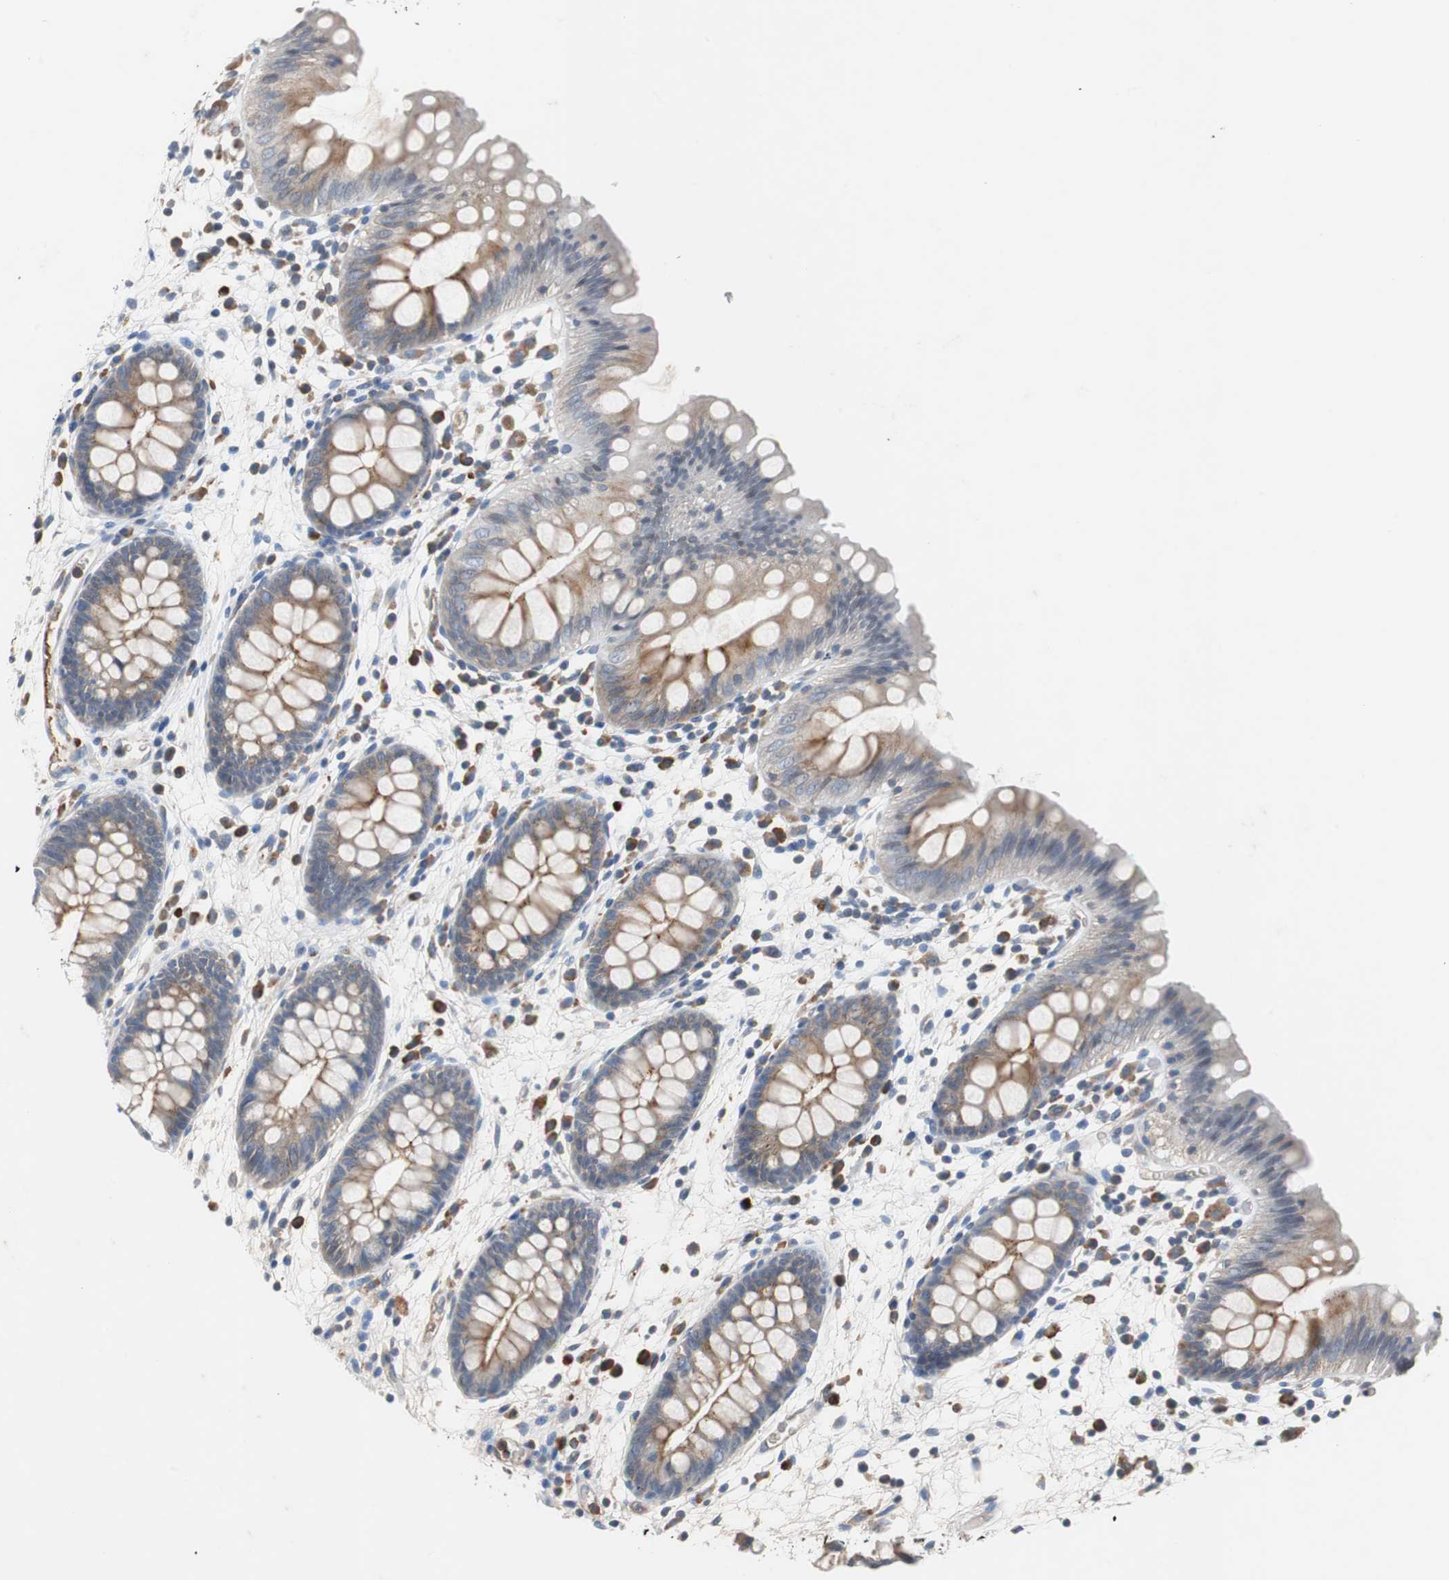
{"staining": {"intensity": "moderate", "quantity": ">75%", "location": "cytoplasmic/membranous"}, "tissue": "colon", "cell_type": "Endothelial cells", "image_type": "normal", "snomed": [{"axis": "morphology", "description": "Normal tissue, NOS"}, {"axis": "topography", "description": "Smooth muscle"}, {"axis": "topography", "description": "Colon"}], "caption": "DAB immunohistochemical staining of normal human colon shows moderate cytoplasmic/membranous protein positivity in about >75% of endothelial cells.", "gene": "SORT1", "patient": {"sex": "male", "age": 67}}